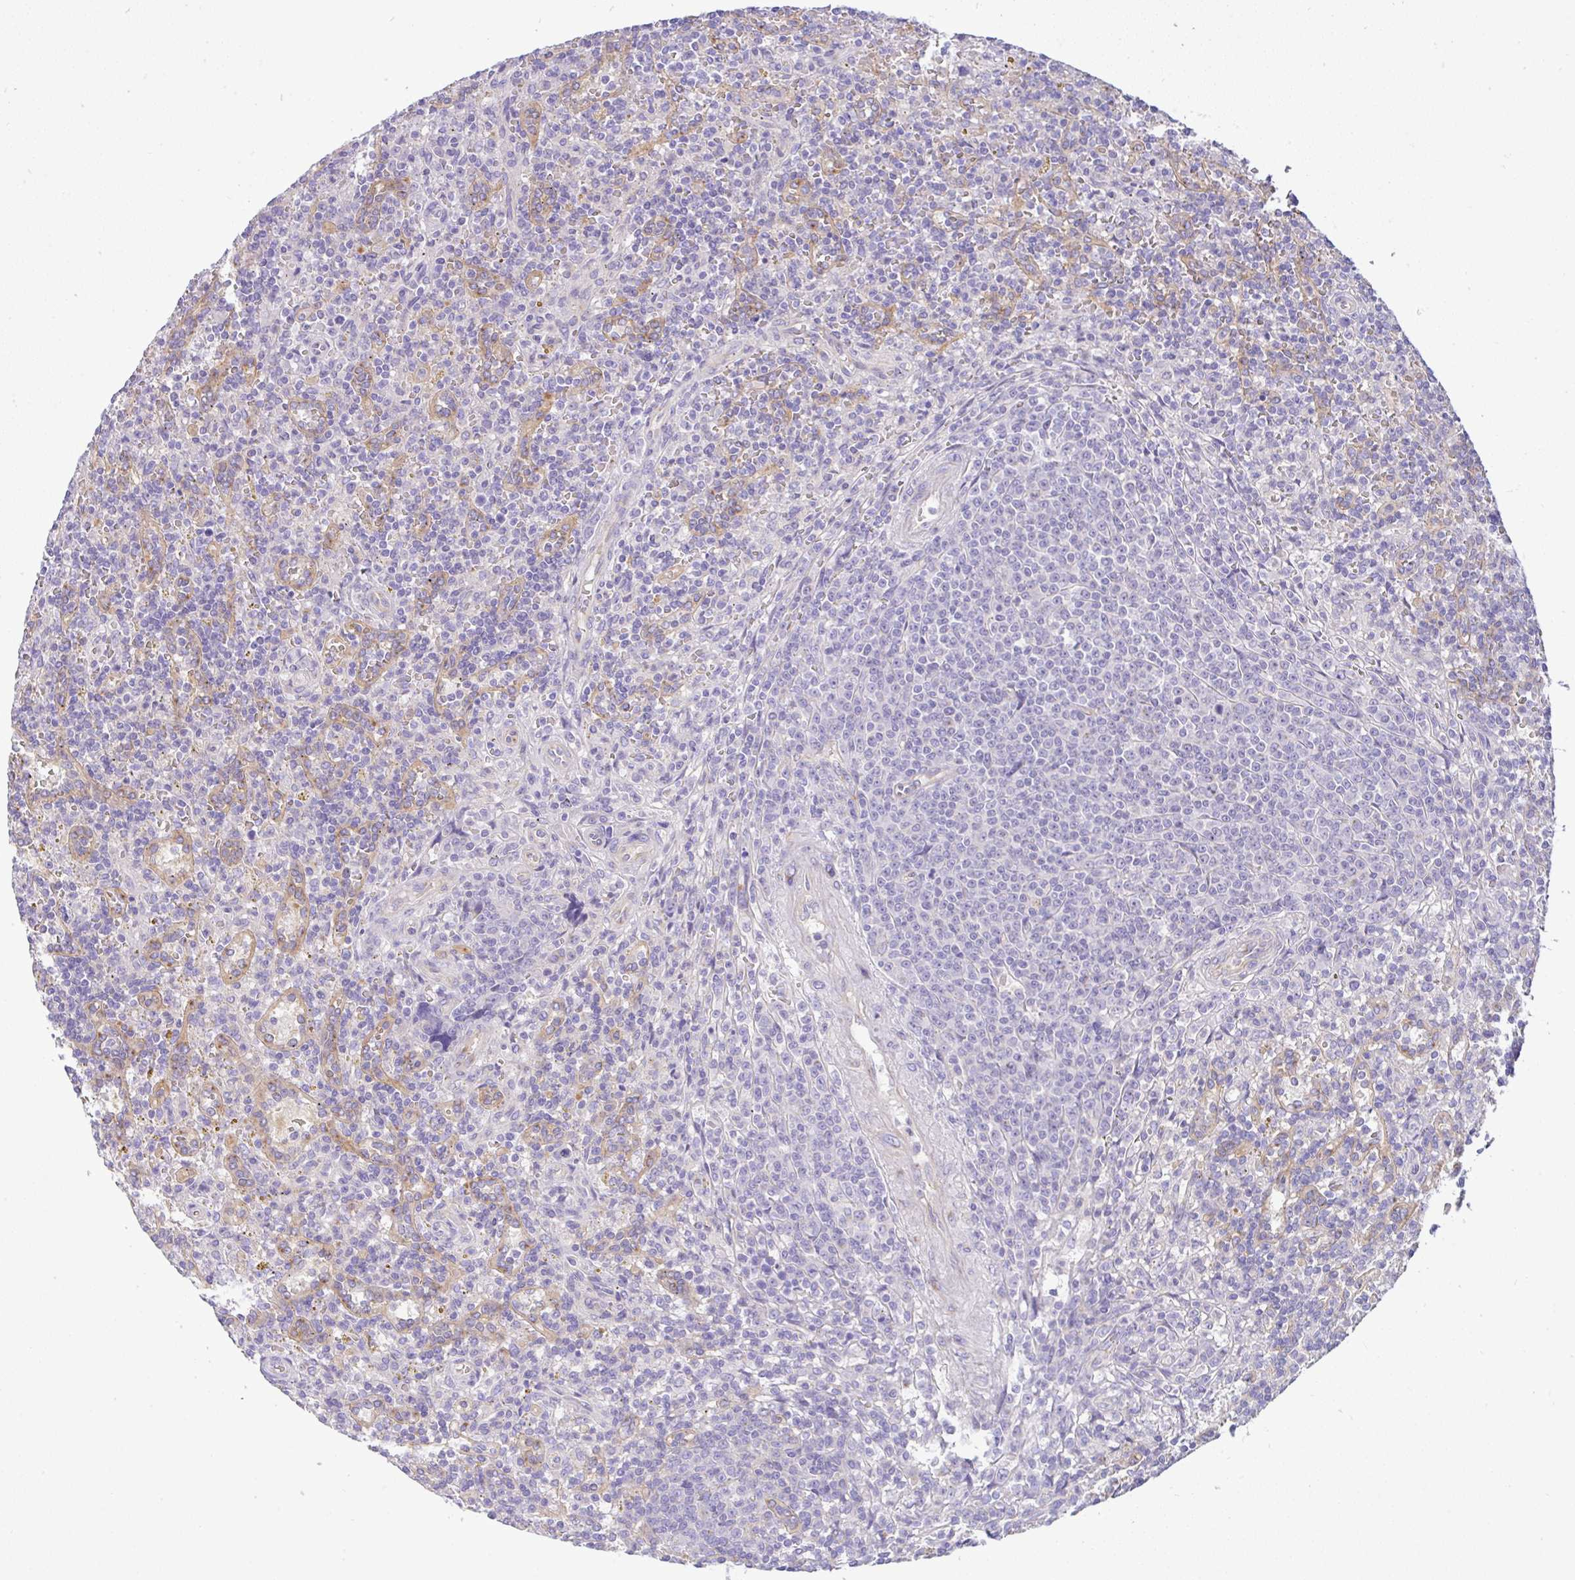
{"staining": {"intensity": "negative", "quantity": "none", "location": "none"}, "tissue": "lymphoma", "cell_type": "Tumor cells", "image_type": "cancer", "snomed": [{"axis": "morphology", "description": "Malignant lymphoma, non-Hodgkin's type, Low grade"}, {"axis": "topography", "description": "Spleen"}], "caption": "High magnification brightfield microscopy of lymphoma stained with DAB (brown) and counterstained with hematoxylin (blue): tumor cells show no significant staining.", "gene": "FAM177A1", "patient": {"sex": "male", "age": 67}}